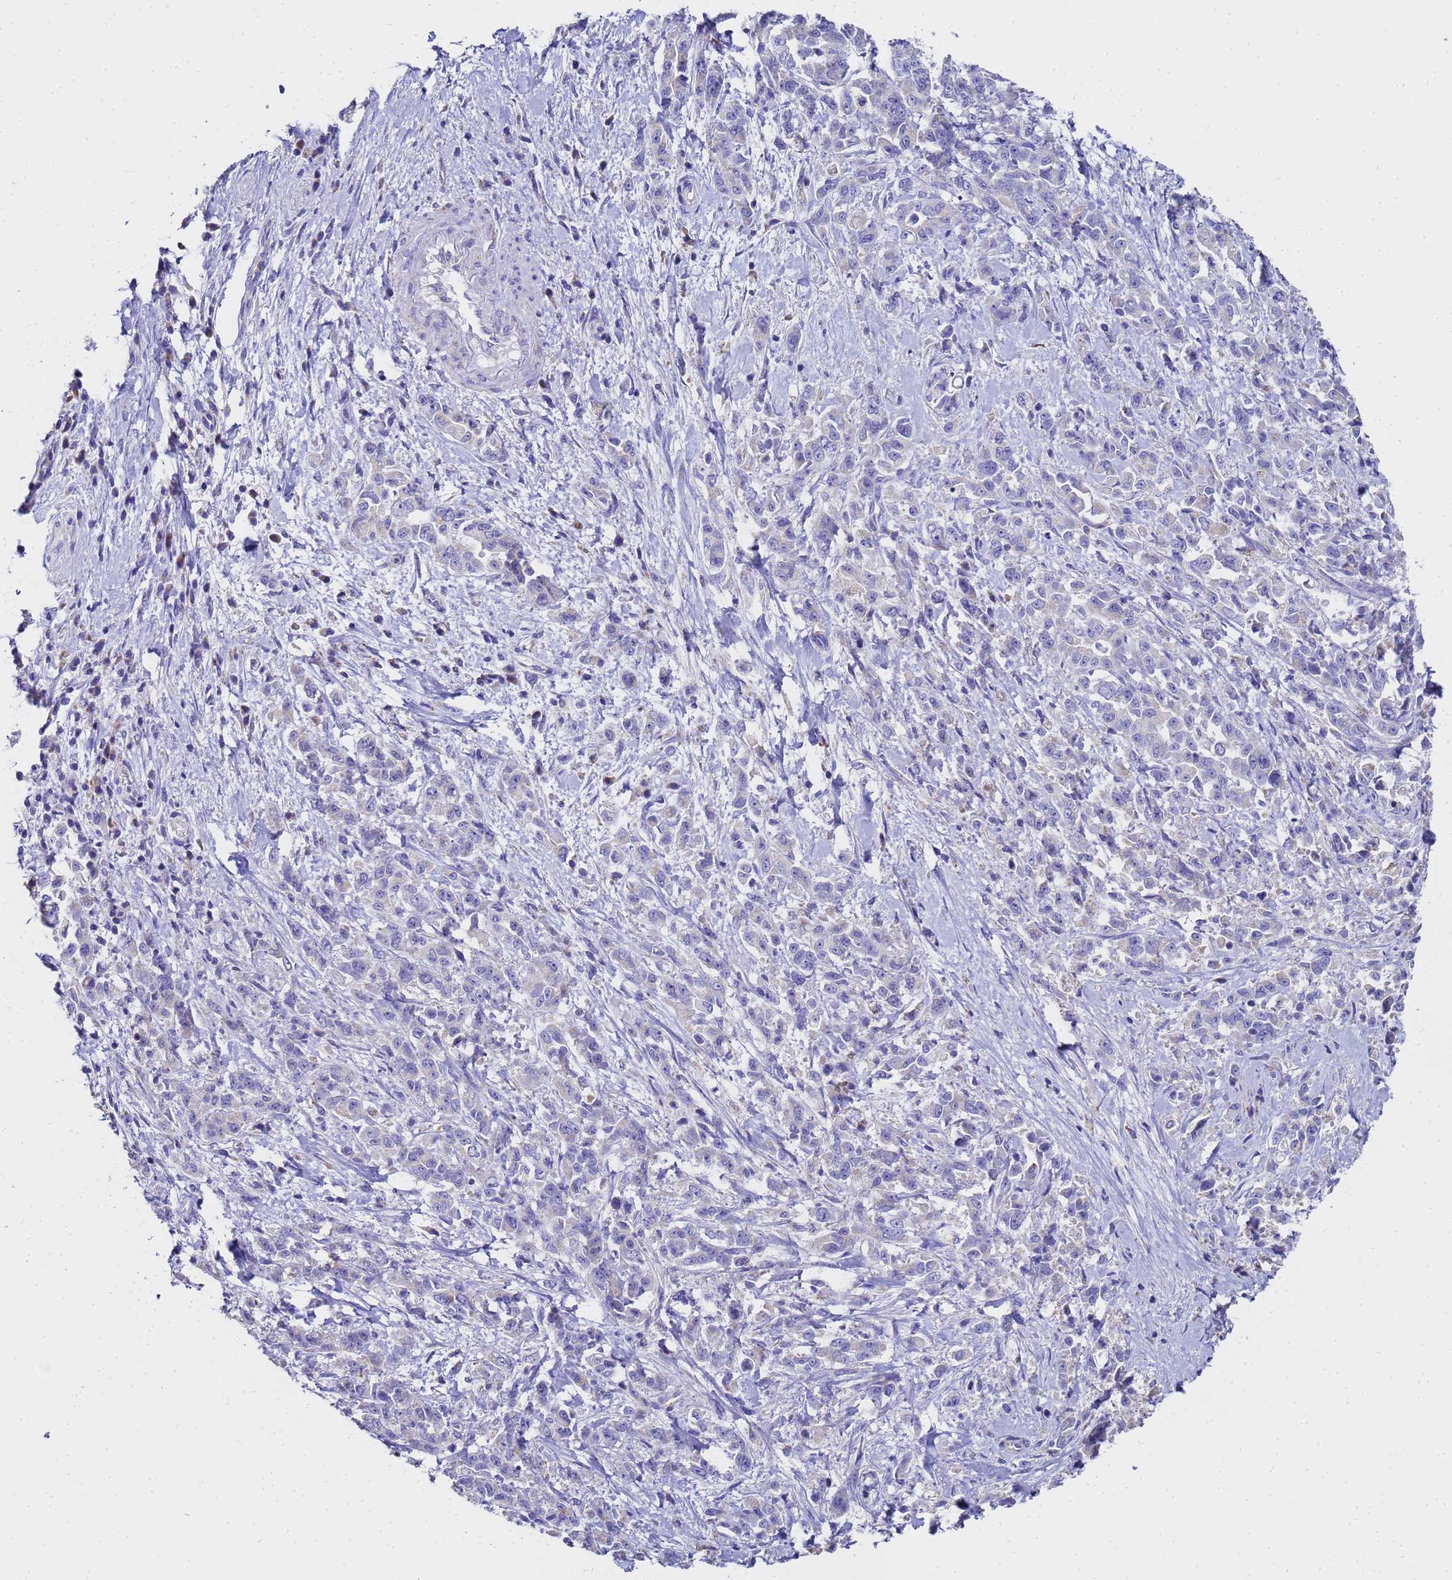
{"staining": {"intensity": "negative", "quantity": "none", "location": "none"}, "tissue": "pancreatic cancer", "cell_type": "Tumor cells", "image_type": "cancer", "snomed": [{"axis": "morphology", "description": "Normal tissue, NOS"}, {"axis": "morphology", "description": "Adenocarcinoma, NOS"}, {"axis": "topography", "description": "Pancreas"}], "caption": "Immunohistochemistry photomicrograph of pancreatic cancer stained for a protein (brown), which exhibits no positivity in tumor cells.", "gene": "MRPS12", "patient": {"sex": "female", "age": 64}}